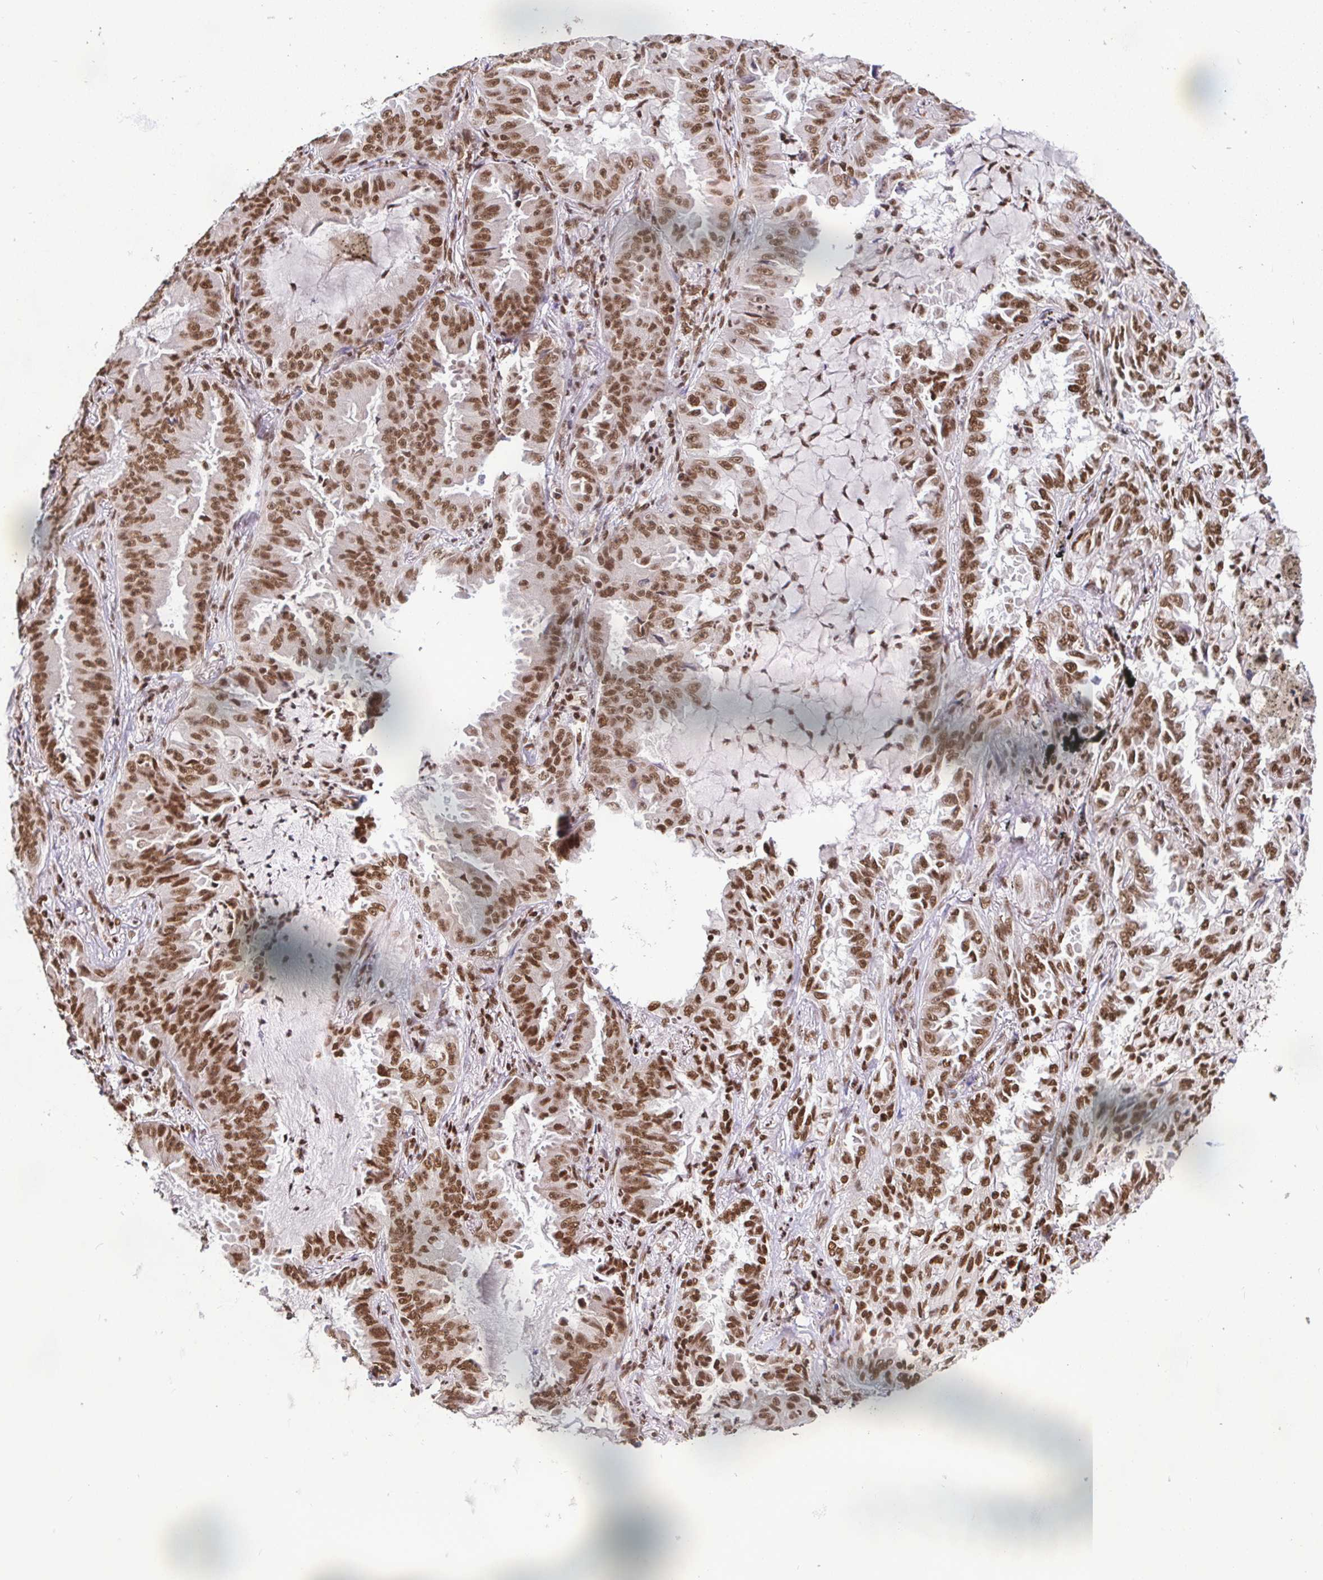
{"staining": {"intensity": "moderate", "quantity": ">75%", "location": "nuclear"}, "tissue": "lung cancer", "cell_type": "Tumor cells", "image_type": "cancer", "snomed": [{"axis": "morphology", "description": "Adenocarcinoma, NOS"}, {"axis": "topography", "description": "Lung"}], "caption": "Adenocarcinoma (lung) was stained to show a protein in brown. There is medium levels of moderate nuclear expression in about >75% of tumor cells.", "gene": "SP3", "patient": {"sex": "female", "age": 52}}